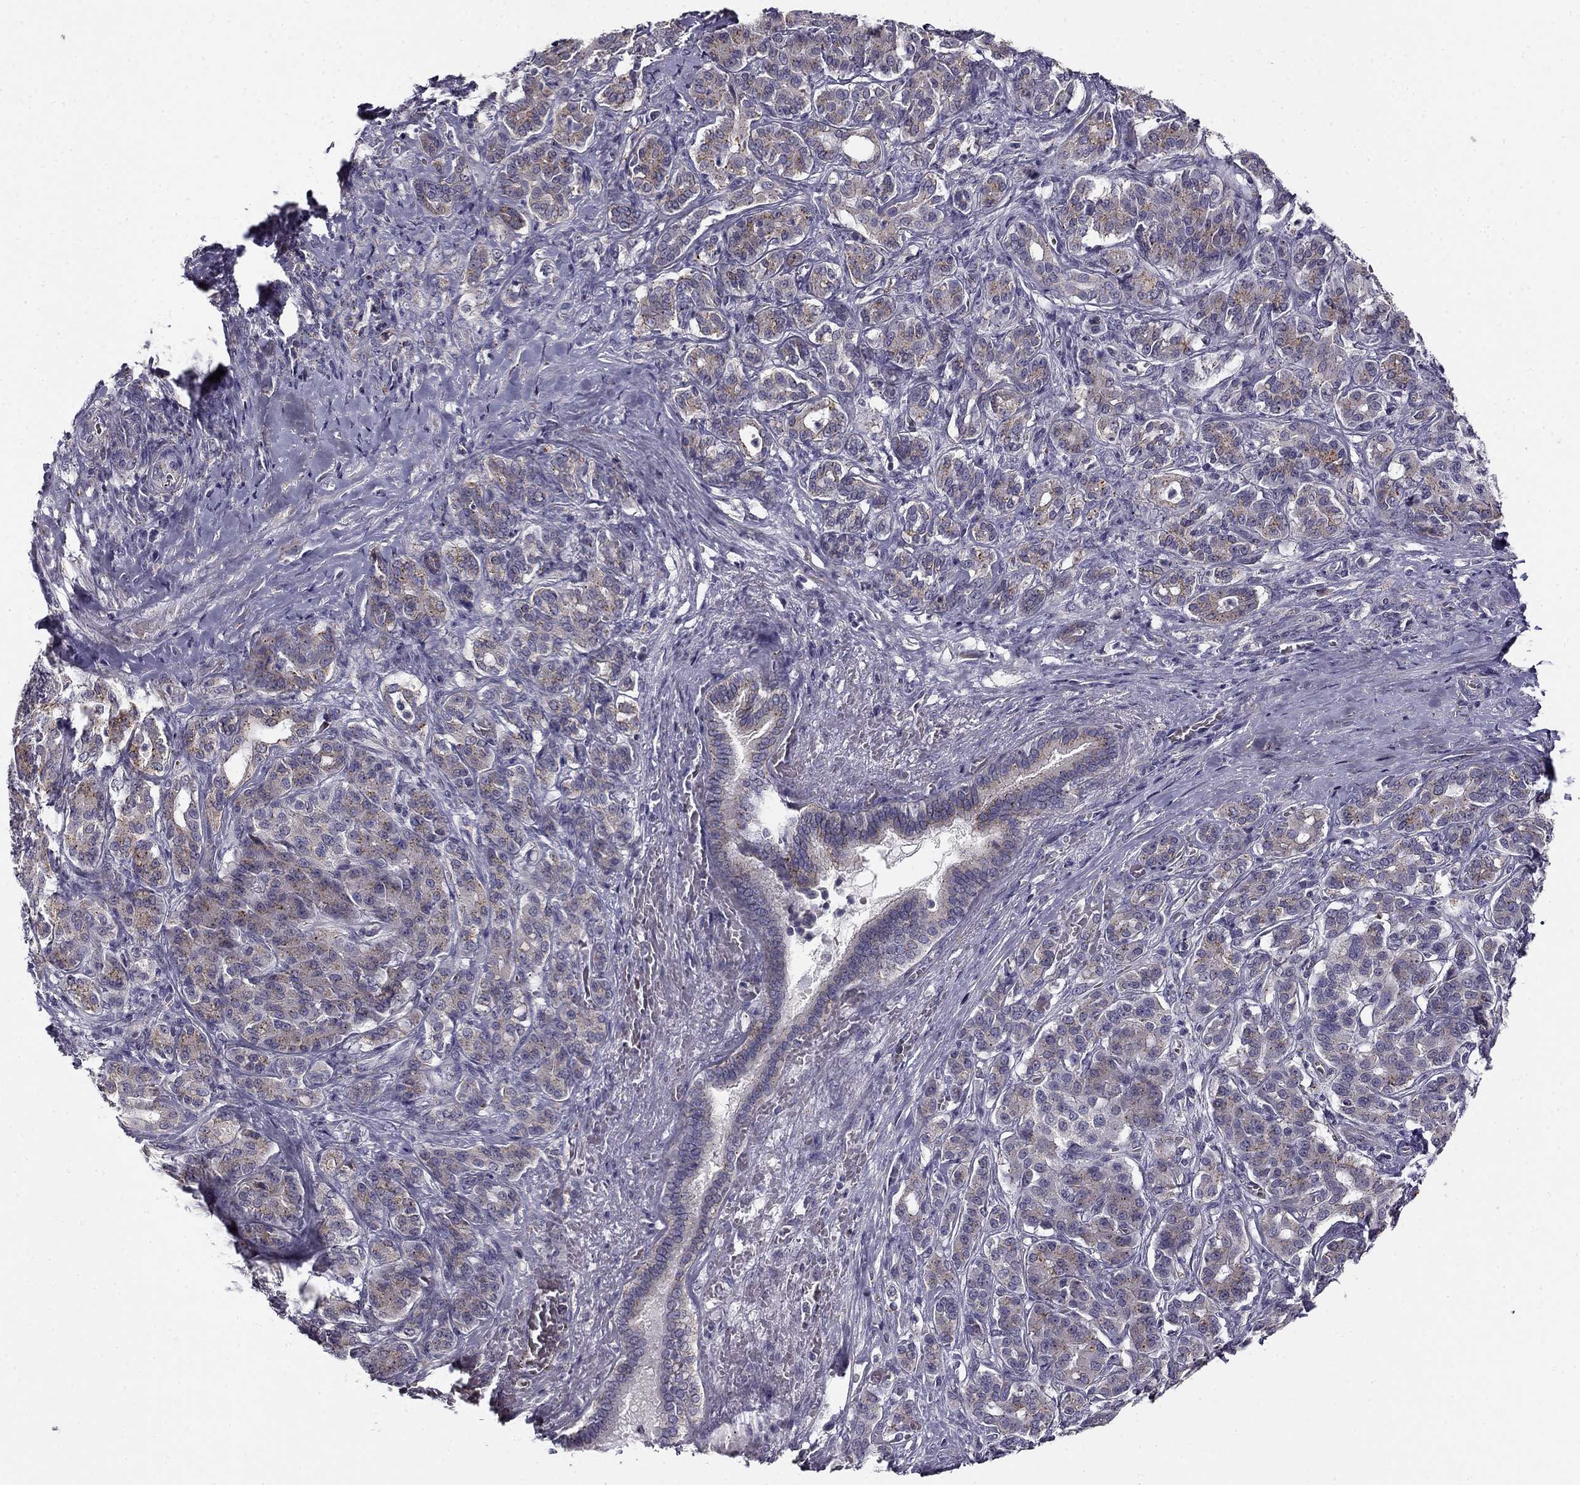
{"staining": {"intensity": "weak", "quantity": "25%-75%", "location": "cytoplasmic/membranous"}, "tissue": "pancreatic cancer", "cell_type": "Tumor cells", "image_type": "cancer", "snomed": [{"axis": "morphology", "description": "Normal tissue, NOS"}, {"axis": "morphology", "description": "Inflammation, NOS"}, {"axis": "morphology", "description": "Adenocarcinoma, NOS"}, {"axis": "topography", "description": "Pancreas"}], "caption": "Tumor cells display low levels of weak cytoplasmic/membranous staining in approximately 25%-75% of cells in pancreatic cancer (adenocarcinoma). The staining is performed using DAB brown chromogen to label protein expression. The nuclei are counter-stained blue using hematoxylin.", "gene": "CNR1", "patient": {"sex": "male", "age": 57}}